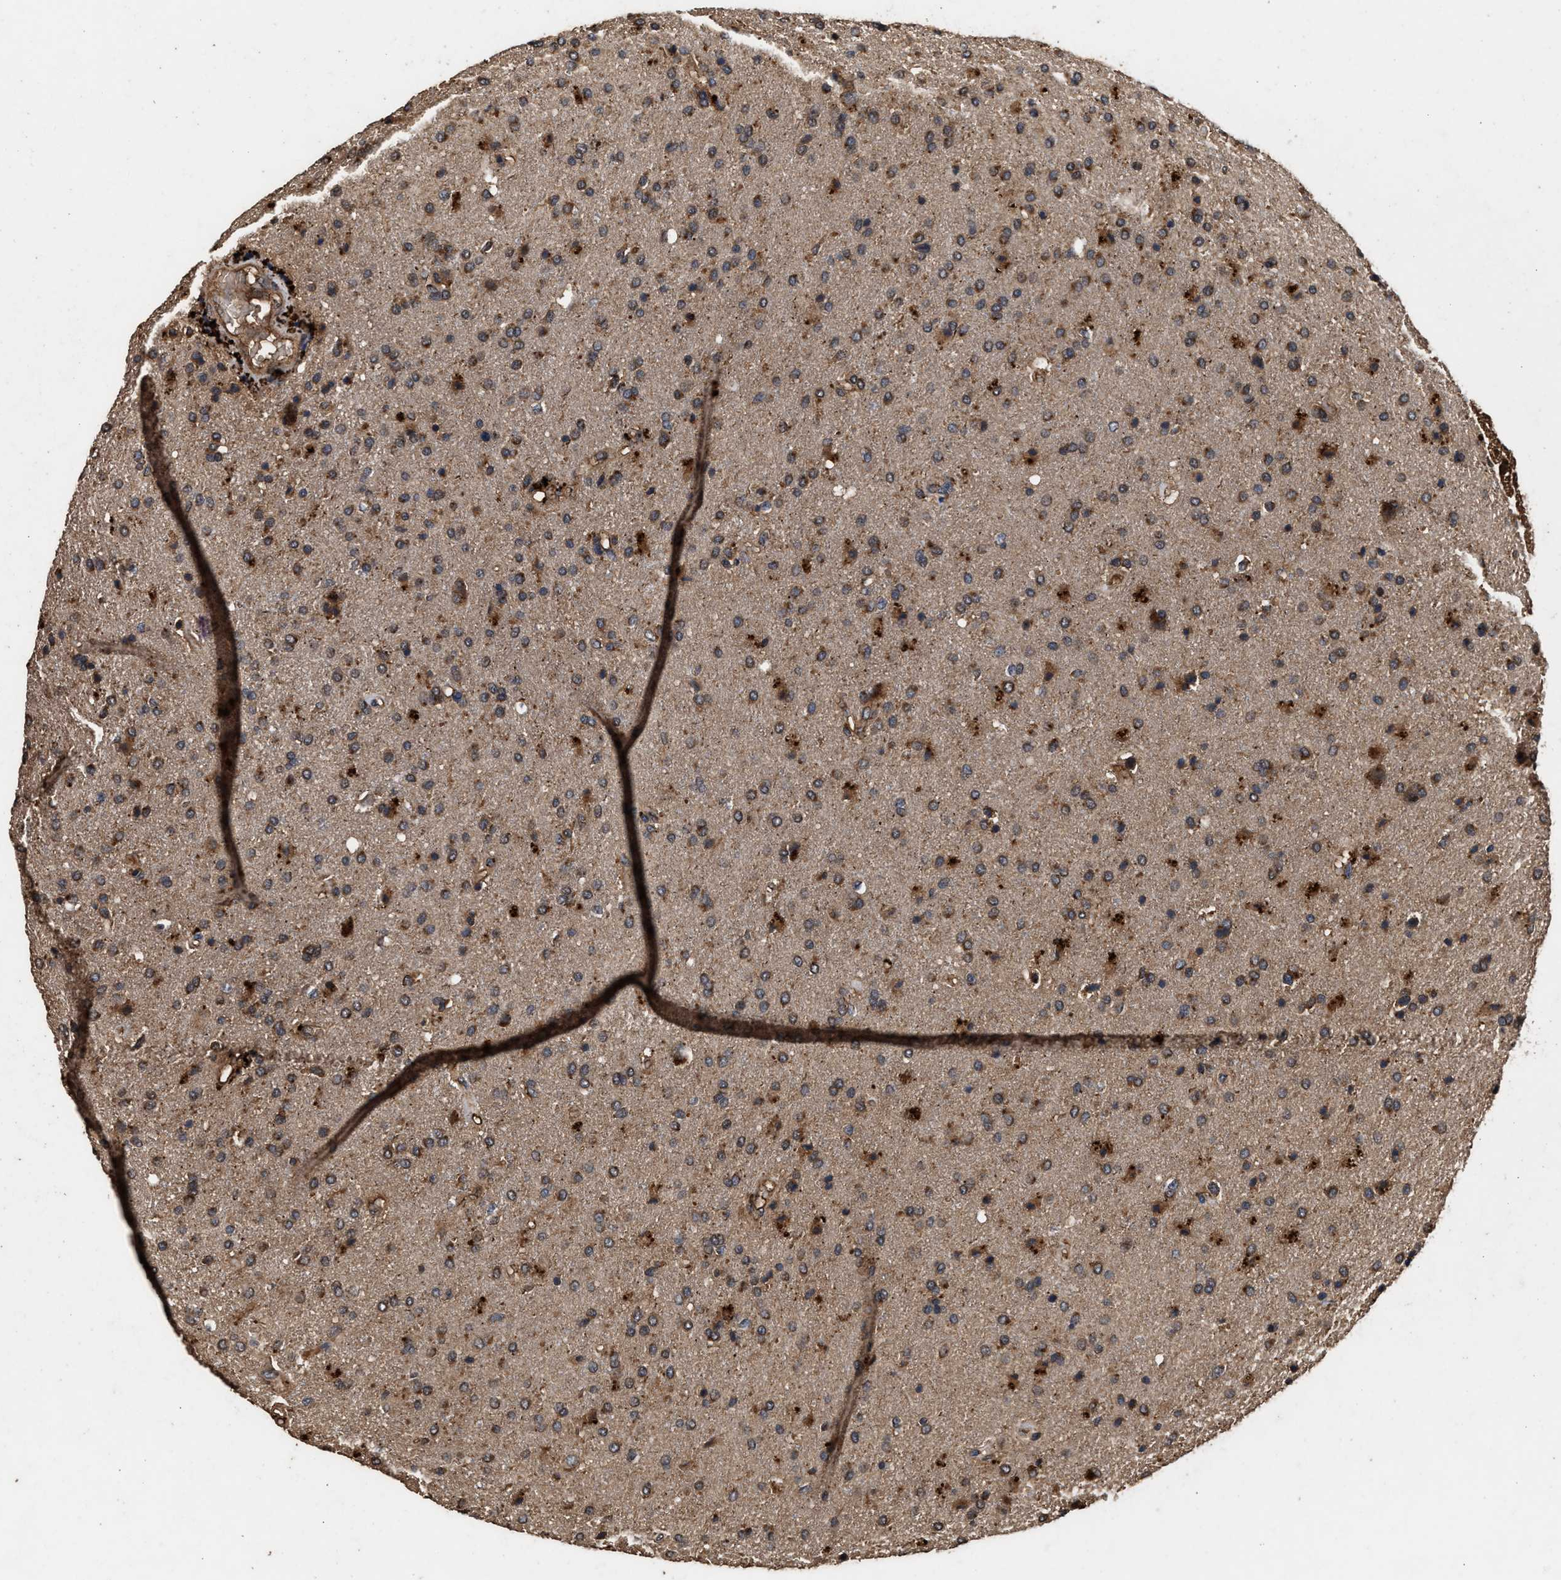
{"staining": {"intensity": "moderate", "quantity": ">75%", "location": "cytoplasmic/membranous"}, "tissue": "glioma", "cell_type": "Tumor cells", "image_type": "cancer", "snomed": [{"axis": "morphology", "description": "Glioma, malignant, High grade"}, {"axis": "topography", "description": "Brain"}], "caption": "An IHC histopathology image of tumor tissue is shown. Protein staining in brown highlights moderate cytoplasmic/membranous positivity in glioma within tumor cells. The staining was performed using DAB to visualize the protein expression in brown, while the nuclei were stained in blue with hematoxylin (Magnification: 20x).", "gene": "KYAT1", "patient": {"sex": "male", "age": 72}}